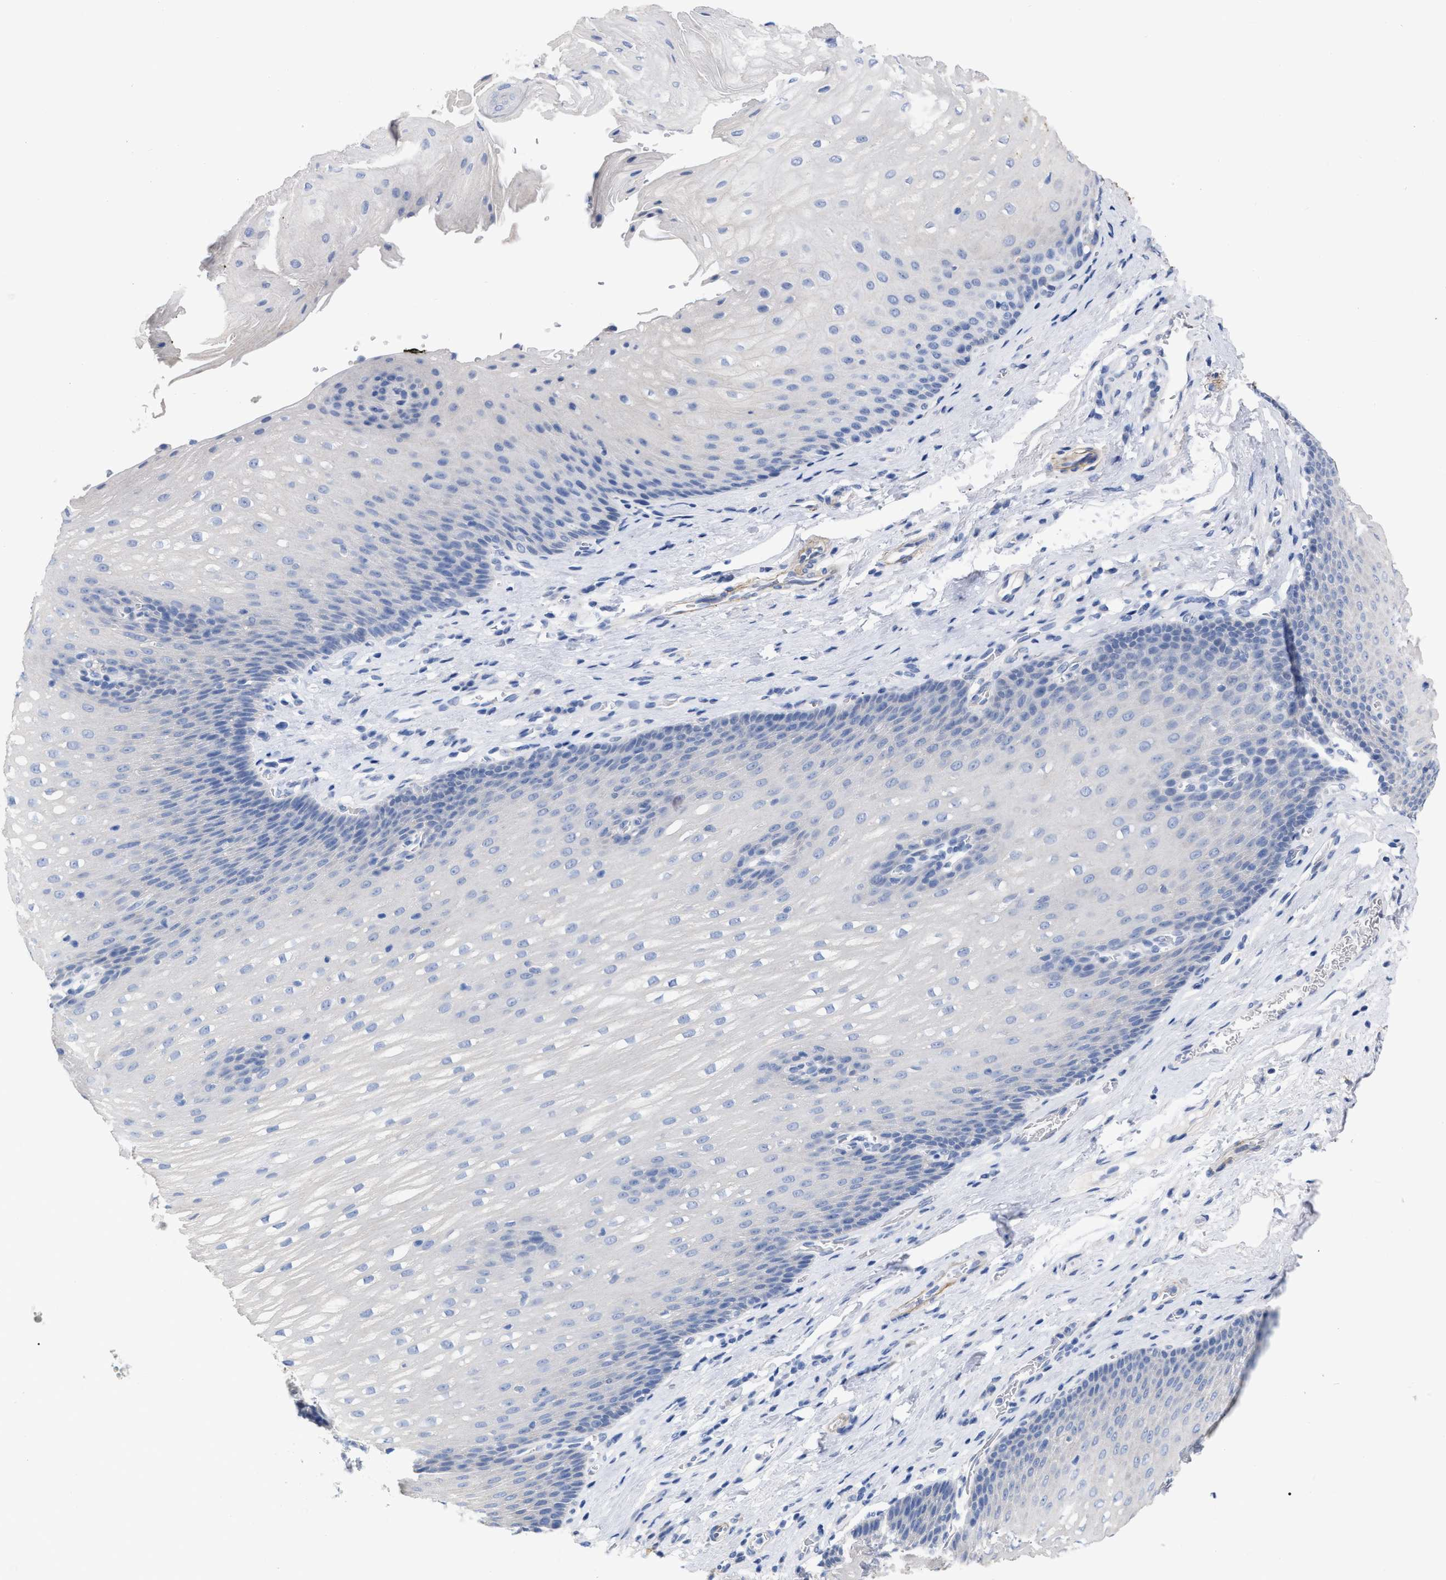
{"staining": {"intensity": "negative", "quantity": "none", "location": "none"}, "tissue": "esophagus", "cell_type": "Squamous epithelial cells", "image_type": "normal", "snomed": [{"axis": "morphology", "description": "Normal tissue, NOS"}, {"axis": "topography", "description": "Esophagus"}], "caption": "Histopathology image shows no significant protein staining in squamous epithelial cells of unremarkable esophagus. (DAB (3,3'-diaminobenzidine) immunohistochemistry visualized using brightfield microscopy, high magnification).", "gene": "HAPLN1", "patient": {"sex": "male", "age": 48}}